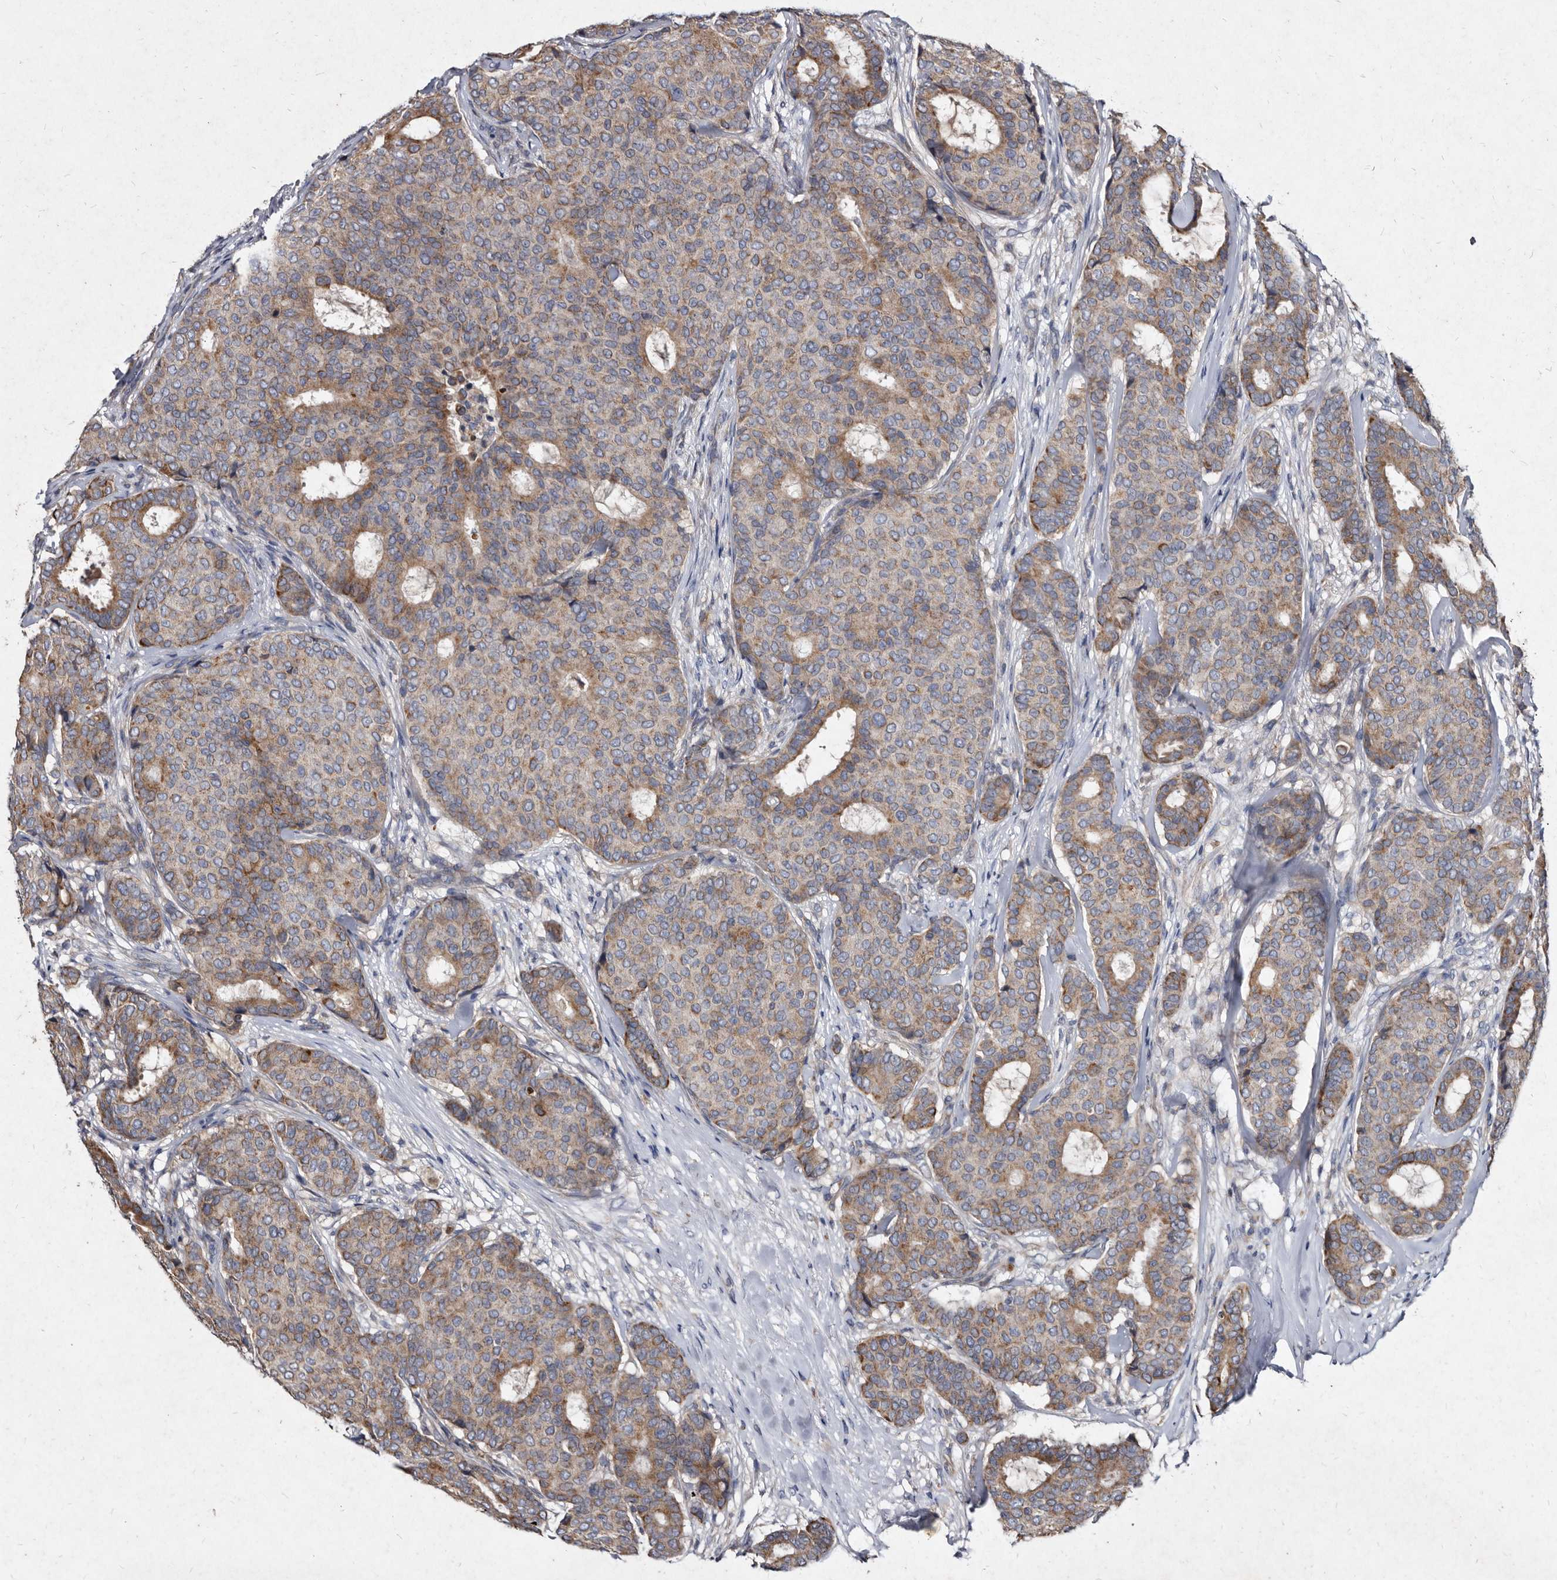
{"staining": {"intensity": "moderate", "quantity": ">75%", "location": "cytoplasmic/membranous"}, "tissue": "breast cancer", "cell_type": "Tumor cells", "image_type": "cancer", "snomed": [{"axis": "morphology", "description": "Duct carcinoma"}, {"axis": "topography", "description": "Breast"}], "caption": "An image of breast intraductal carcinoma stained for a protein exhibits moderate cytoplasmic/membranous brown staining in tumor cells.", "gene": "YPEL3", "patient": {"sex": "female", "age": 75}}